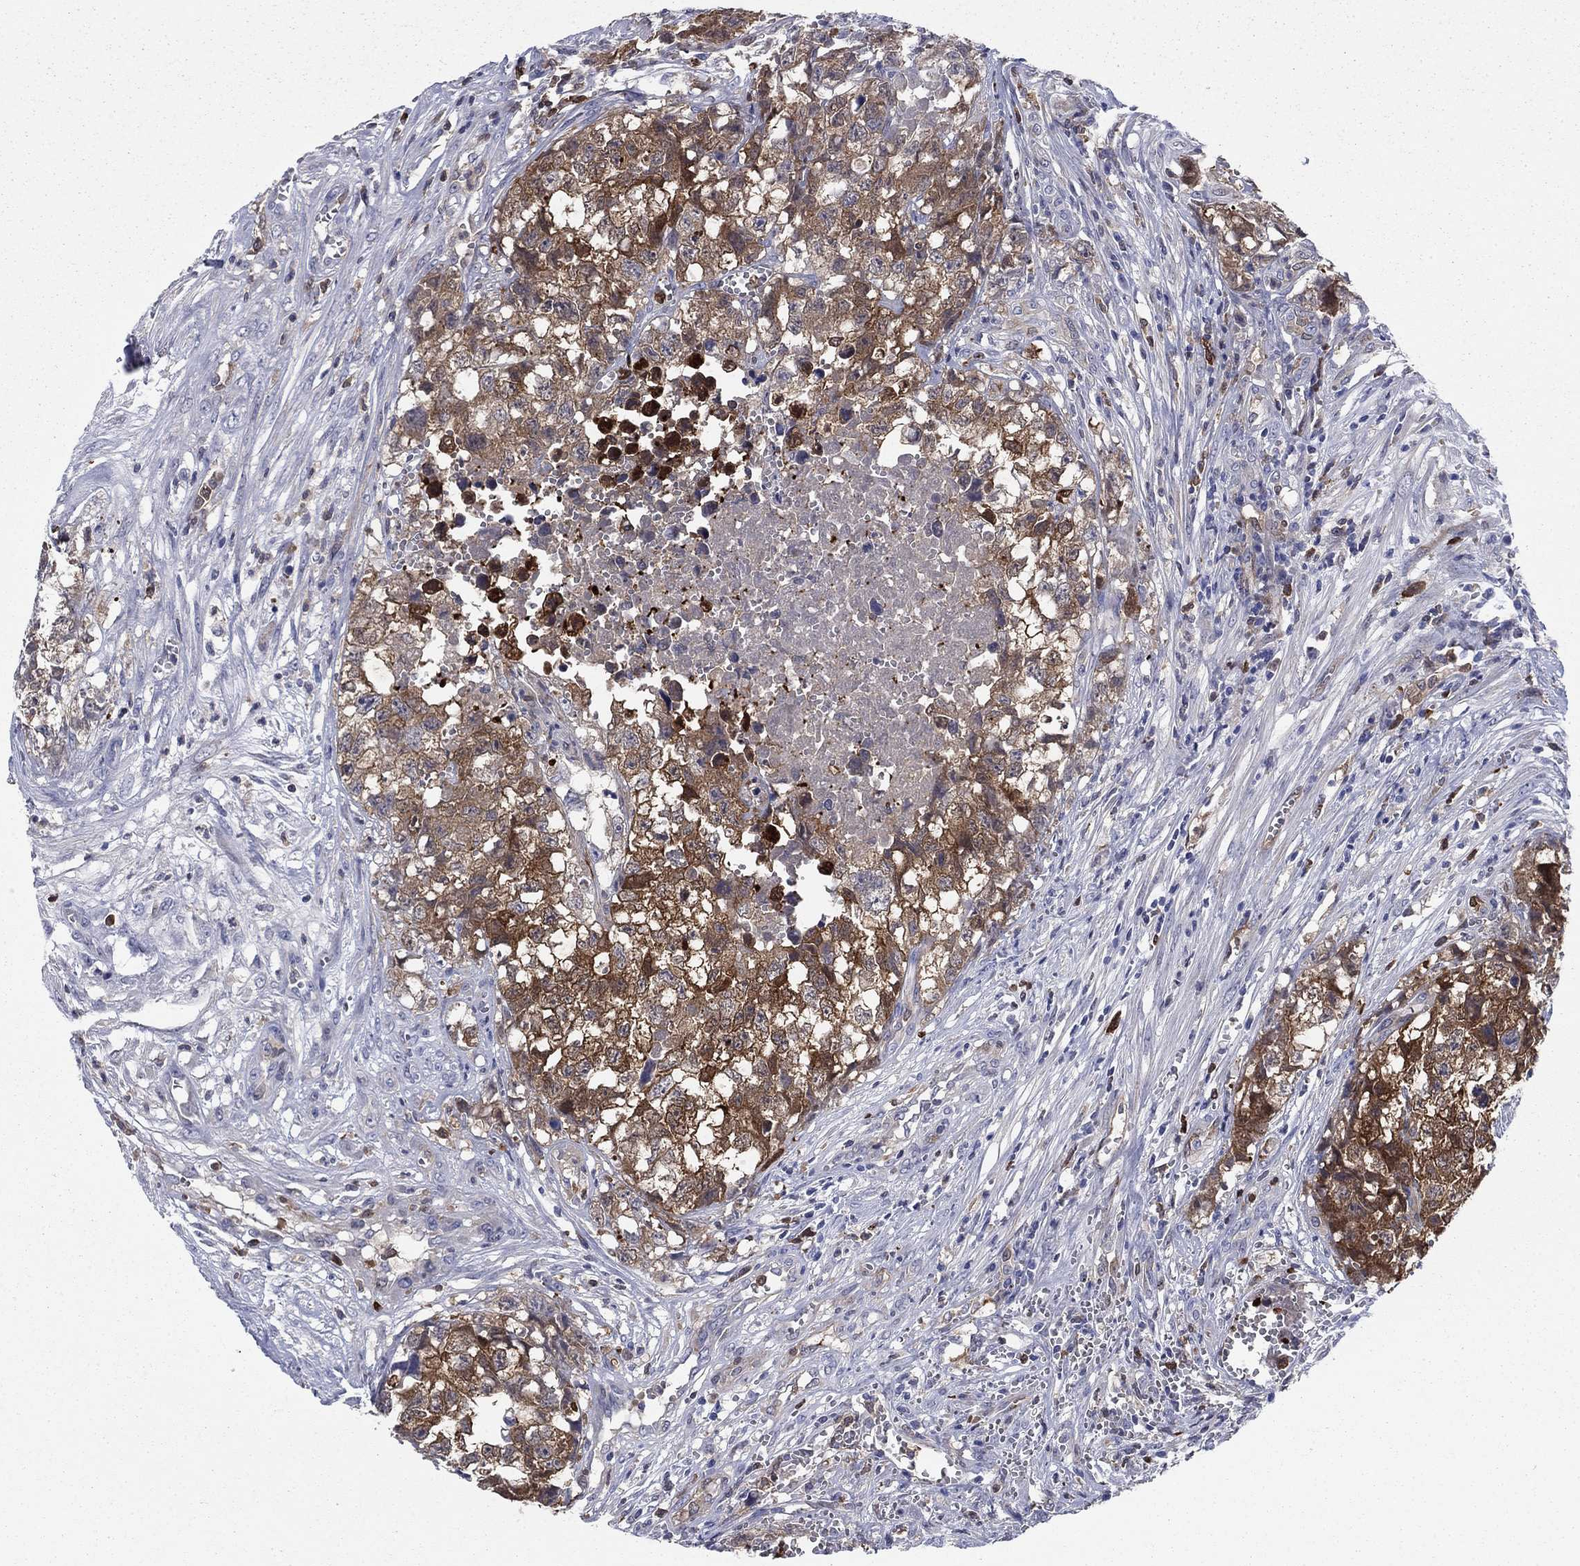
{"staining": {"intensity": "moderate", "quantity": ">75%", "location": "cytoplasmic/membranous"}, "tissue": "testis cancer", "cell_type": "Tumor cells", "image_type": "cancer", "snomed": [{"axis": "morphology", "description": "Seminoma, NOS"}, {"axis": "morphology", "description": "Carcinoma, Embryonal, NOS"}, {"axis": "topography", "description": "Testis"}], "caption": "Testis cancer was stained to show a protein in brown. There is medium levels of moderate cytoplasmic/membranous staining in about >75% of tumor cells.", "gene": "STMN1", "patient": {"sex": "male", "age": 22}}